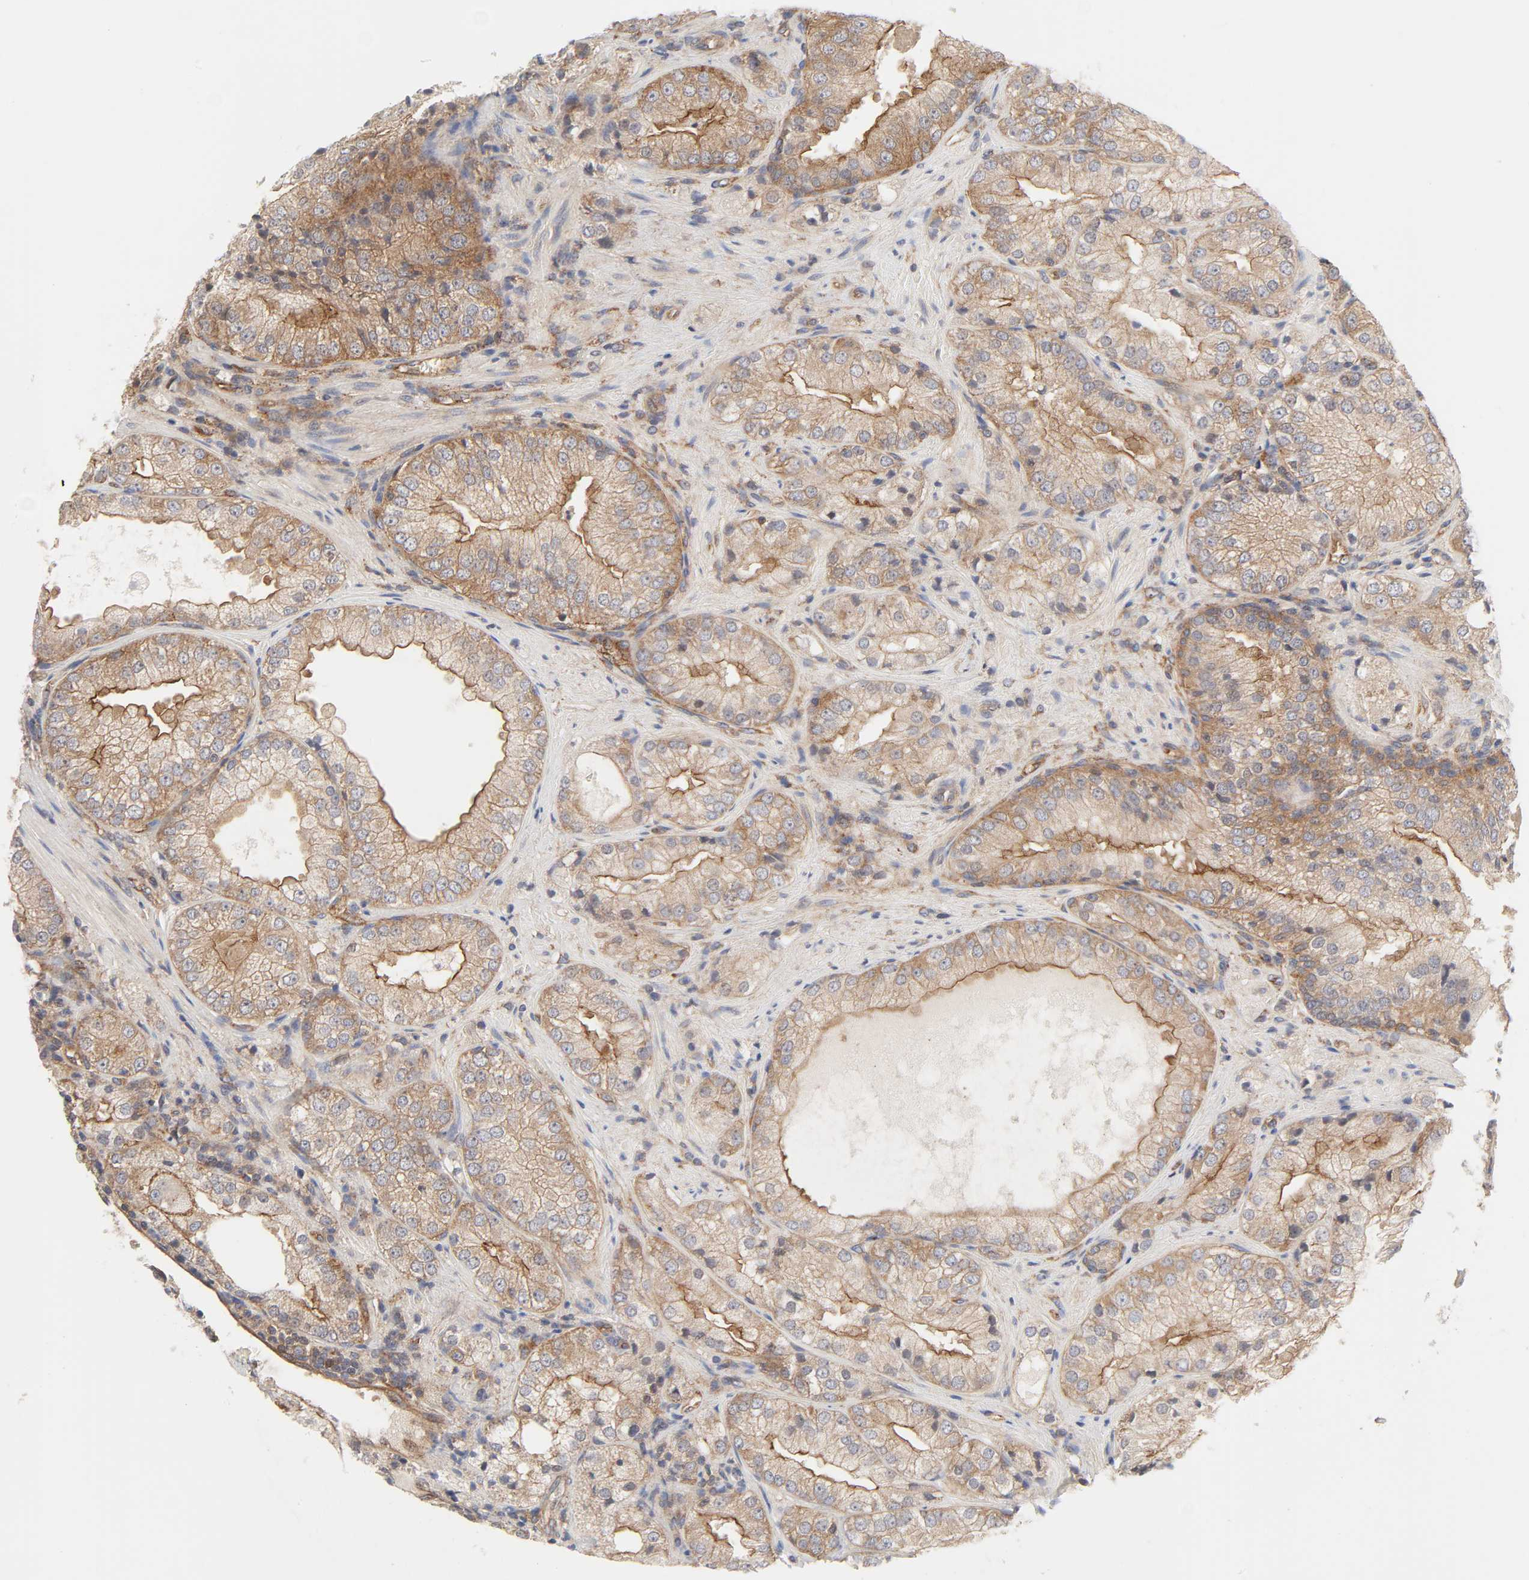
{"staining": {"intensity": "moderate", "quantity": ">75%", "location": "cytoplasmic/membranous"}, "tissue": "prostate cancer", "cell_type": "Tumor cells", "image_type": "cancer", "snomed": [{"axis": "morphology", "description": "Adenocarcinoma, Low grade"}, {"axis": "topography", "description": "Prostate"}], "caption": "Immunohistochemistry (IHC) of human prostate adenocarcinoma (low-grade) exhibits medium levels of moderate cytoplasmic/membranous expression in approximately >75% of tumor cells. Nuclei are stained in blue.", "gene": "AP2A1", "patient": {"sex": "male", "age": 60}}